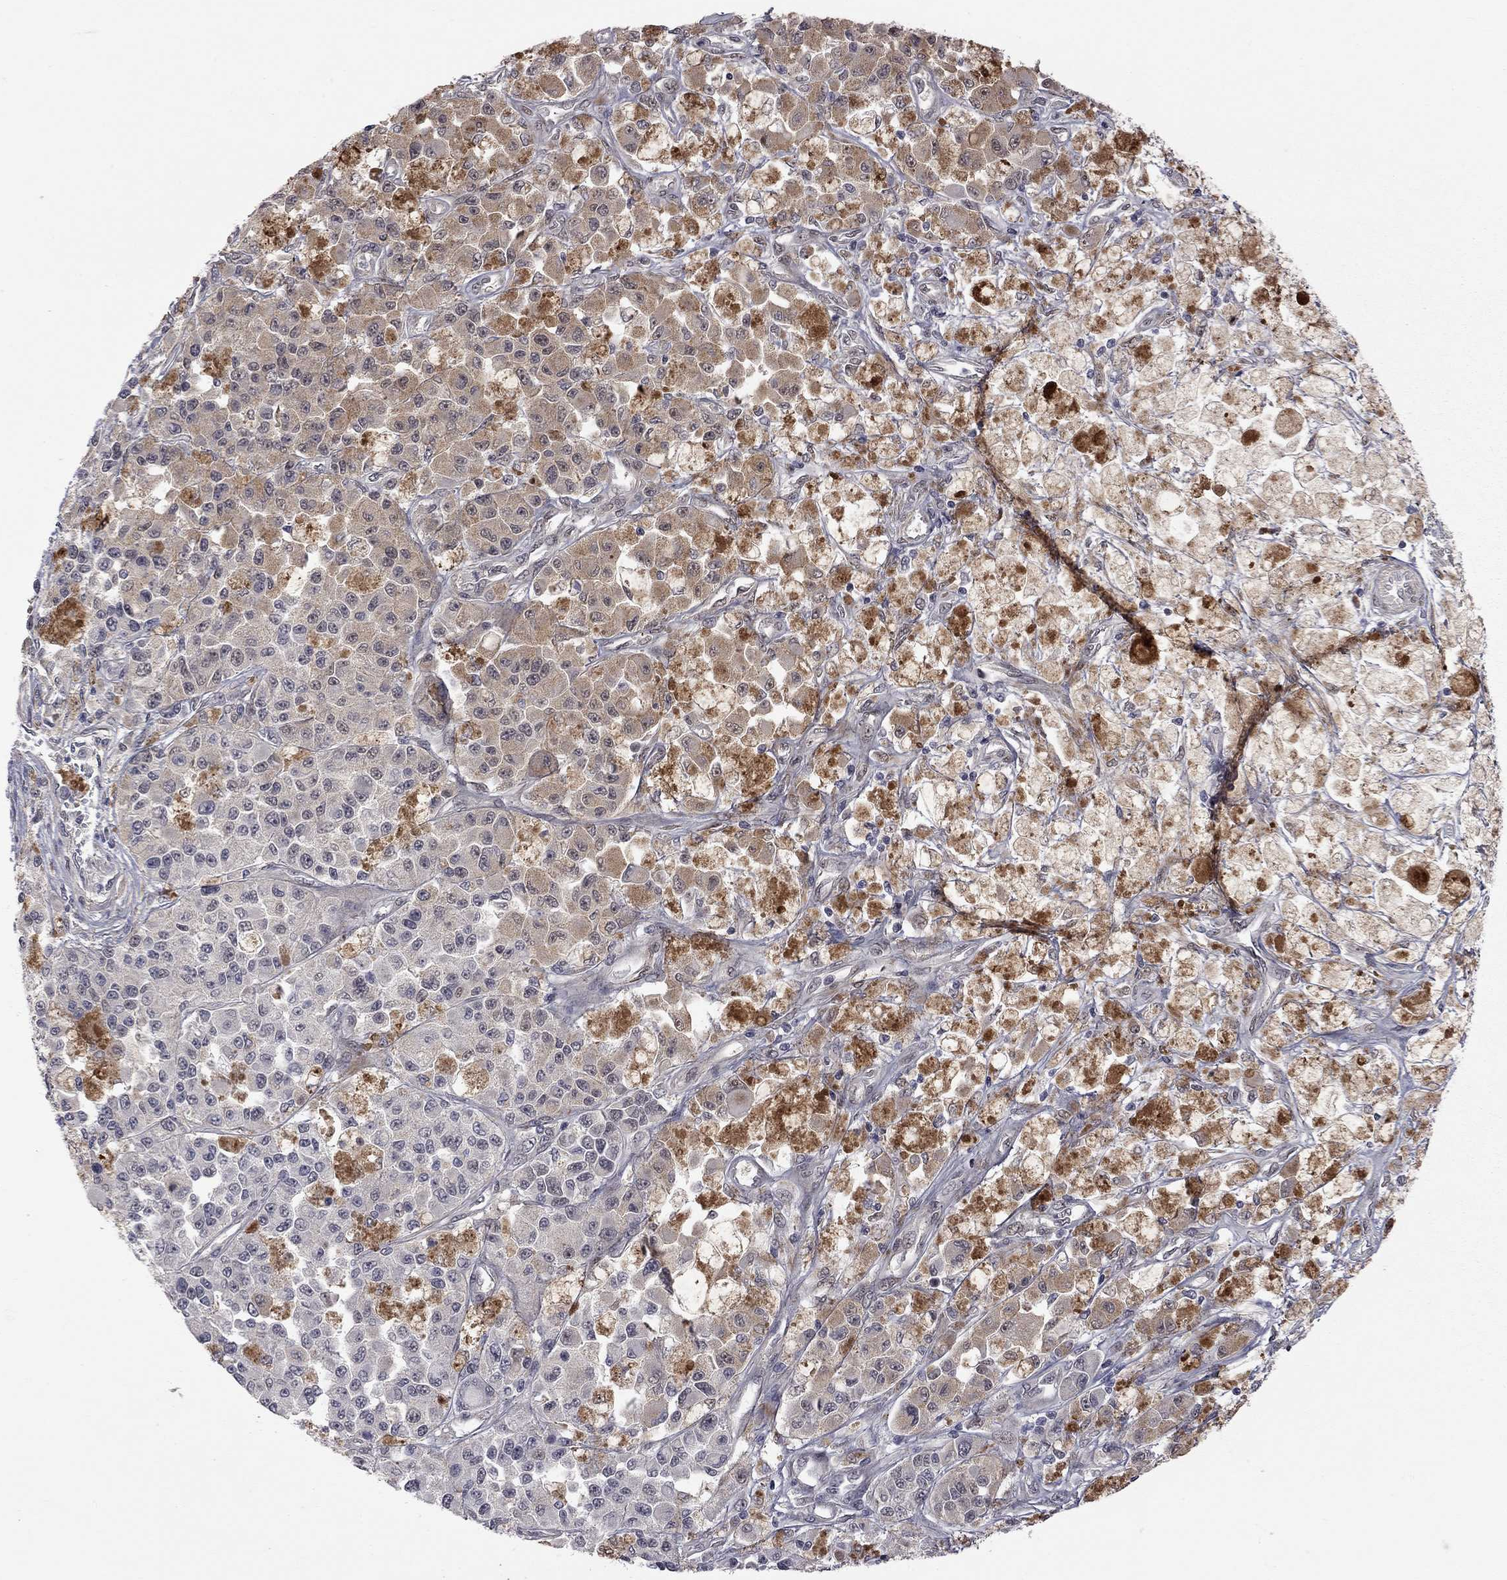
{"staining": {"intensity": "negative", "quantity": "none", "location": "none"}, "tissue": "melanoma", "cell_type": "Tumor cells", "image_type": "cancer", "snomed": [{"axis": "morphology", "description": "Malignant melanoma, NOS"}, {"axis": "topography", "description": "Skin"}], "caption": "Malignant melanoma stained for a protein using IHC shows no staining tumor cells.", "gene": "FABP12", "patient": {"sex": "female", "age": 58}}